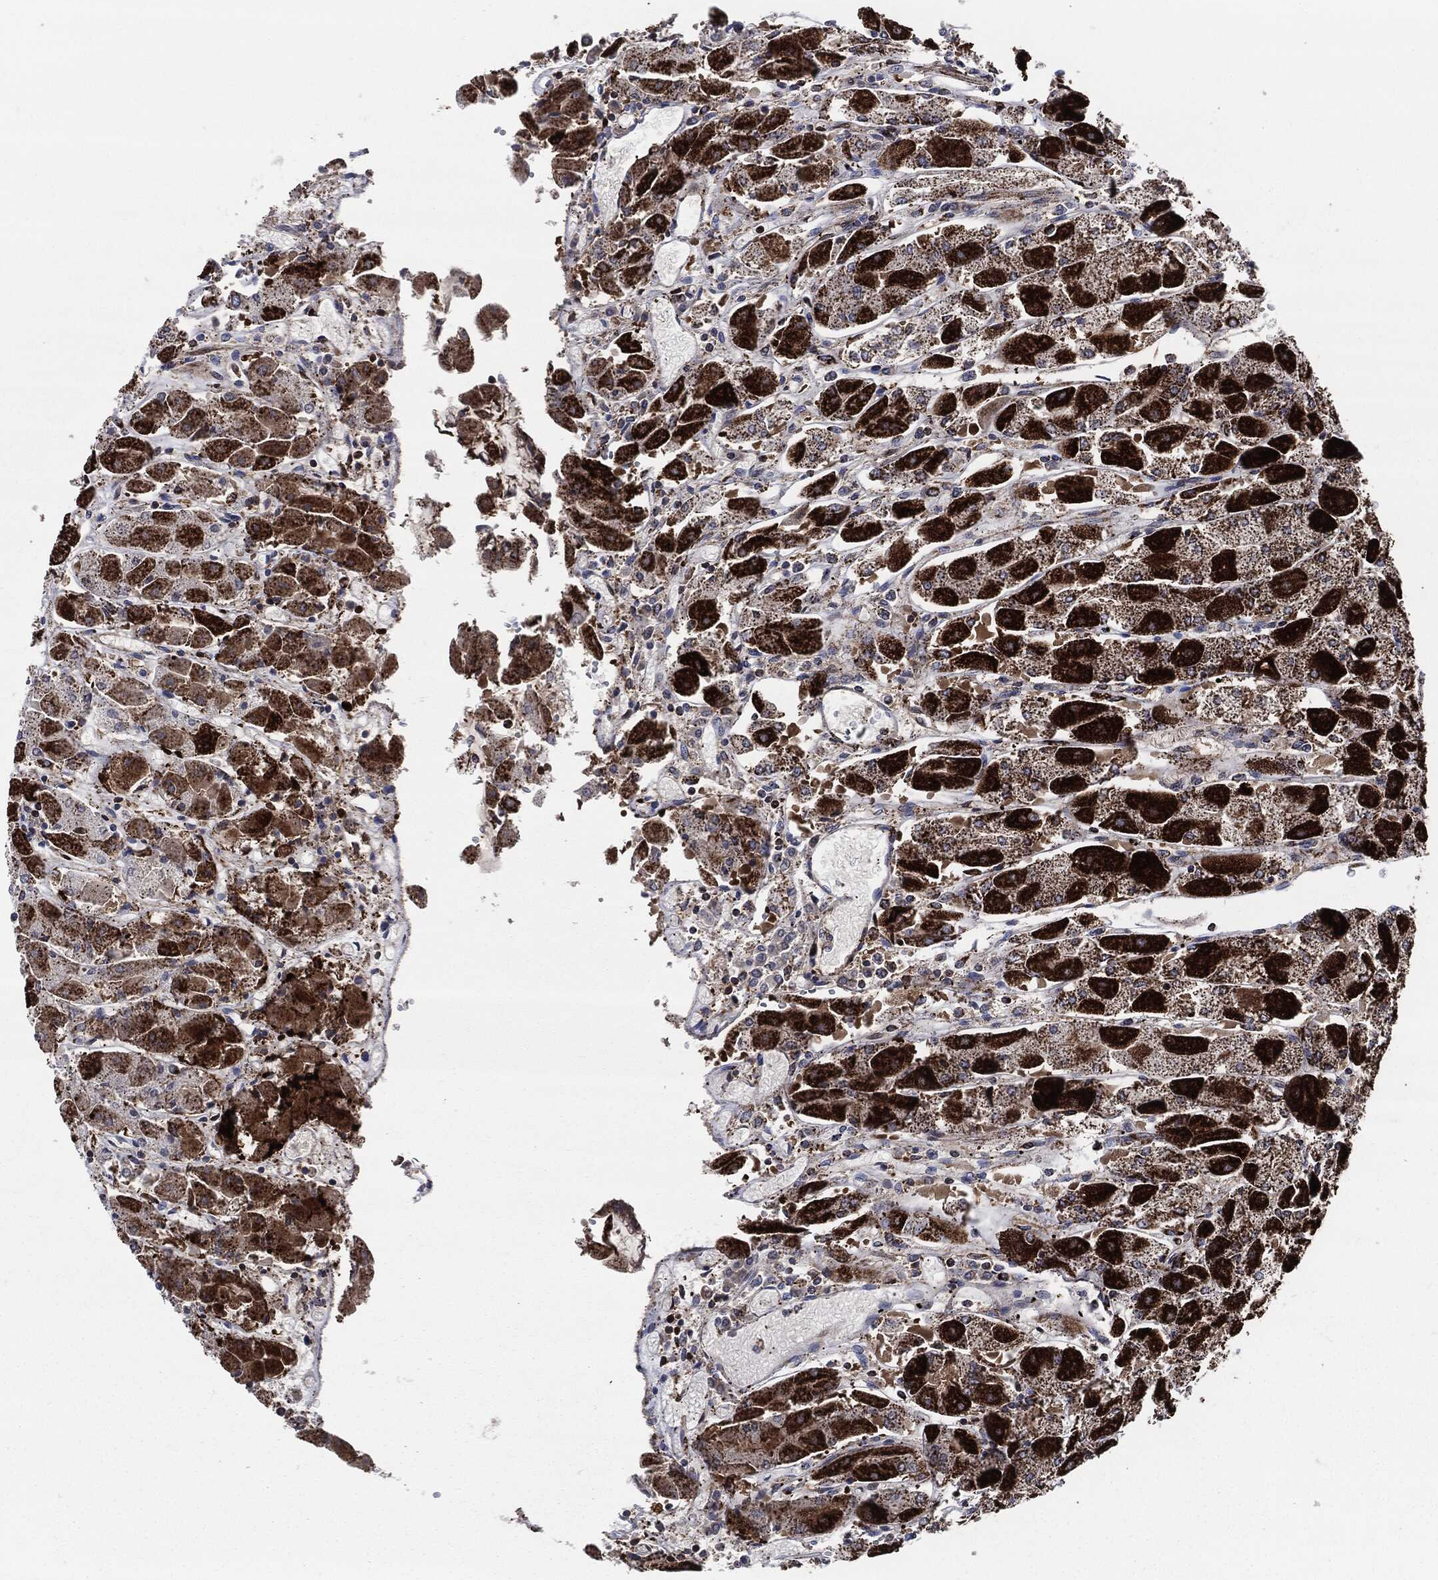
{"staining": {"intensity": "strong", "quantity": "25%-75%", "location": "cytoplasmic/membranous"}, "tissue": "stomach", "cell_type": "Glandular cells", "image_type": "normal", "snomed": [{"axis": "morphology", "description": "Normal tissue, NOS"}, {"axis": "topography", "description": "Stomach"}], "caption": "Immunohistochemical staining of normal human stomach reveals high levels of strong cytoplasmic/membranous positivity in about 25%-75% of glandular cells.", "gene": "FH", "patient": {"sex": "male", "age": 70}}